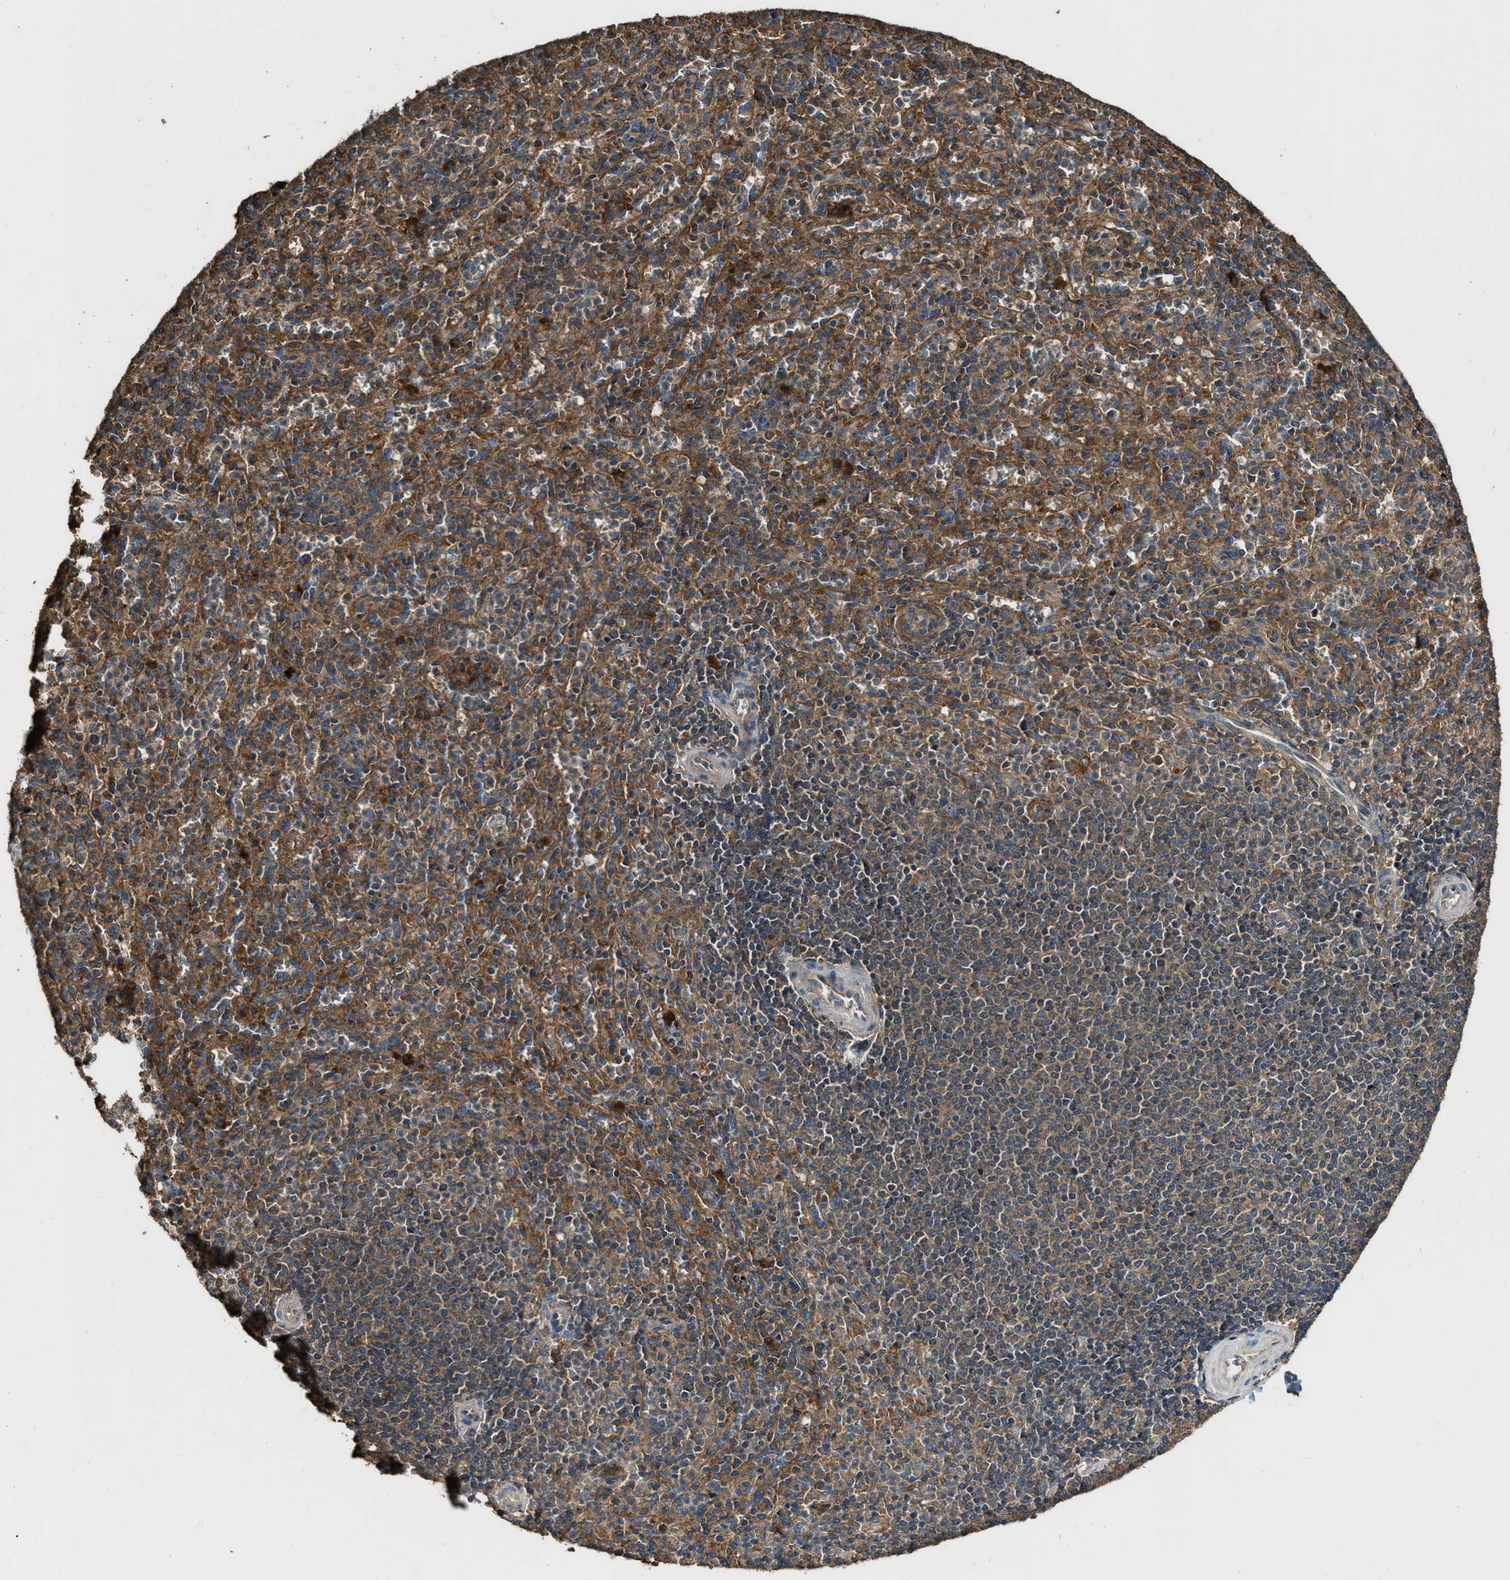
{"staining": {"intensity": "moderate", "quantity": ">75%", "location": "cytoplasmic/membranous"}, "tissue": "spleen", "cell_type": "Cells in red pulp", "image_type": "normal", "snomed": [{"axis": "morphology", "description": "Normal tissue, NOS"}, {"axis": "topography", "description": "Spleen"}], "caption": "The photomicrograph shows immunohistochemical staining of benign spleen. There is moderate cytoplasmic/membranous positivity is appreciated in about >75% of cells in red pulp. (DAB (3,3'-diaminobenzidine) = brown stain, brightfield microscopy at high magnification).", "gene": "MAP3K8", "patient": {"sex": "male", "age": 36}}